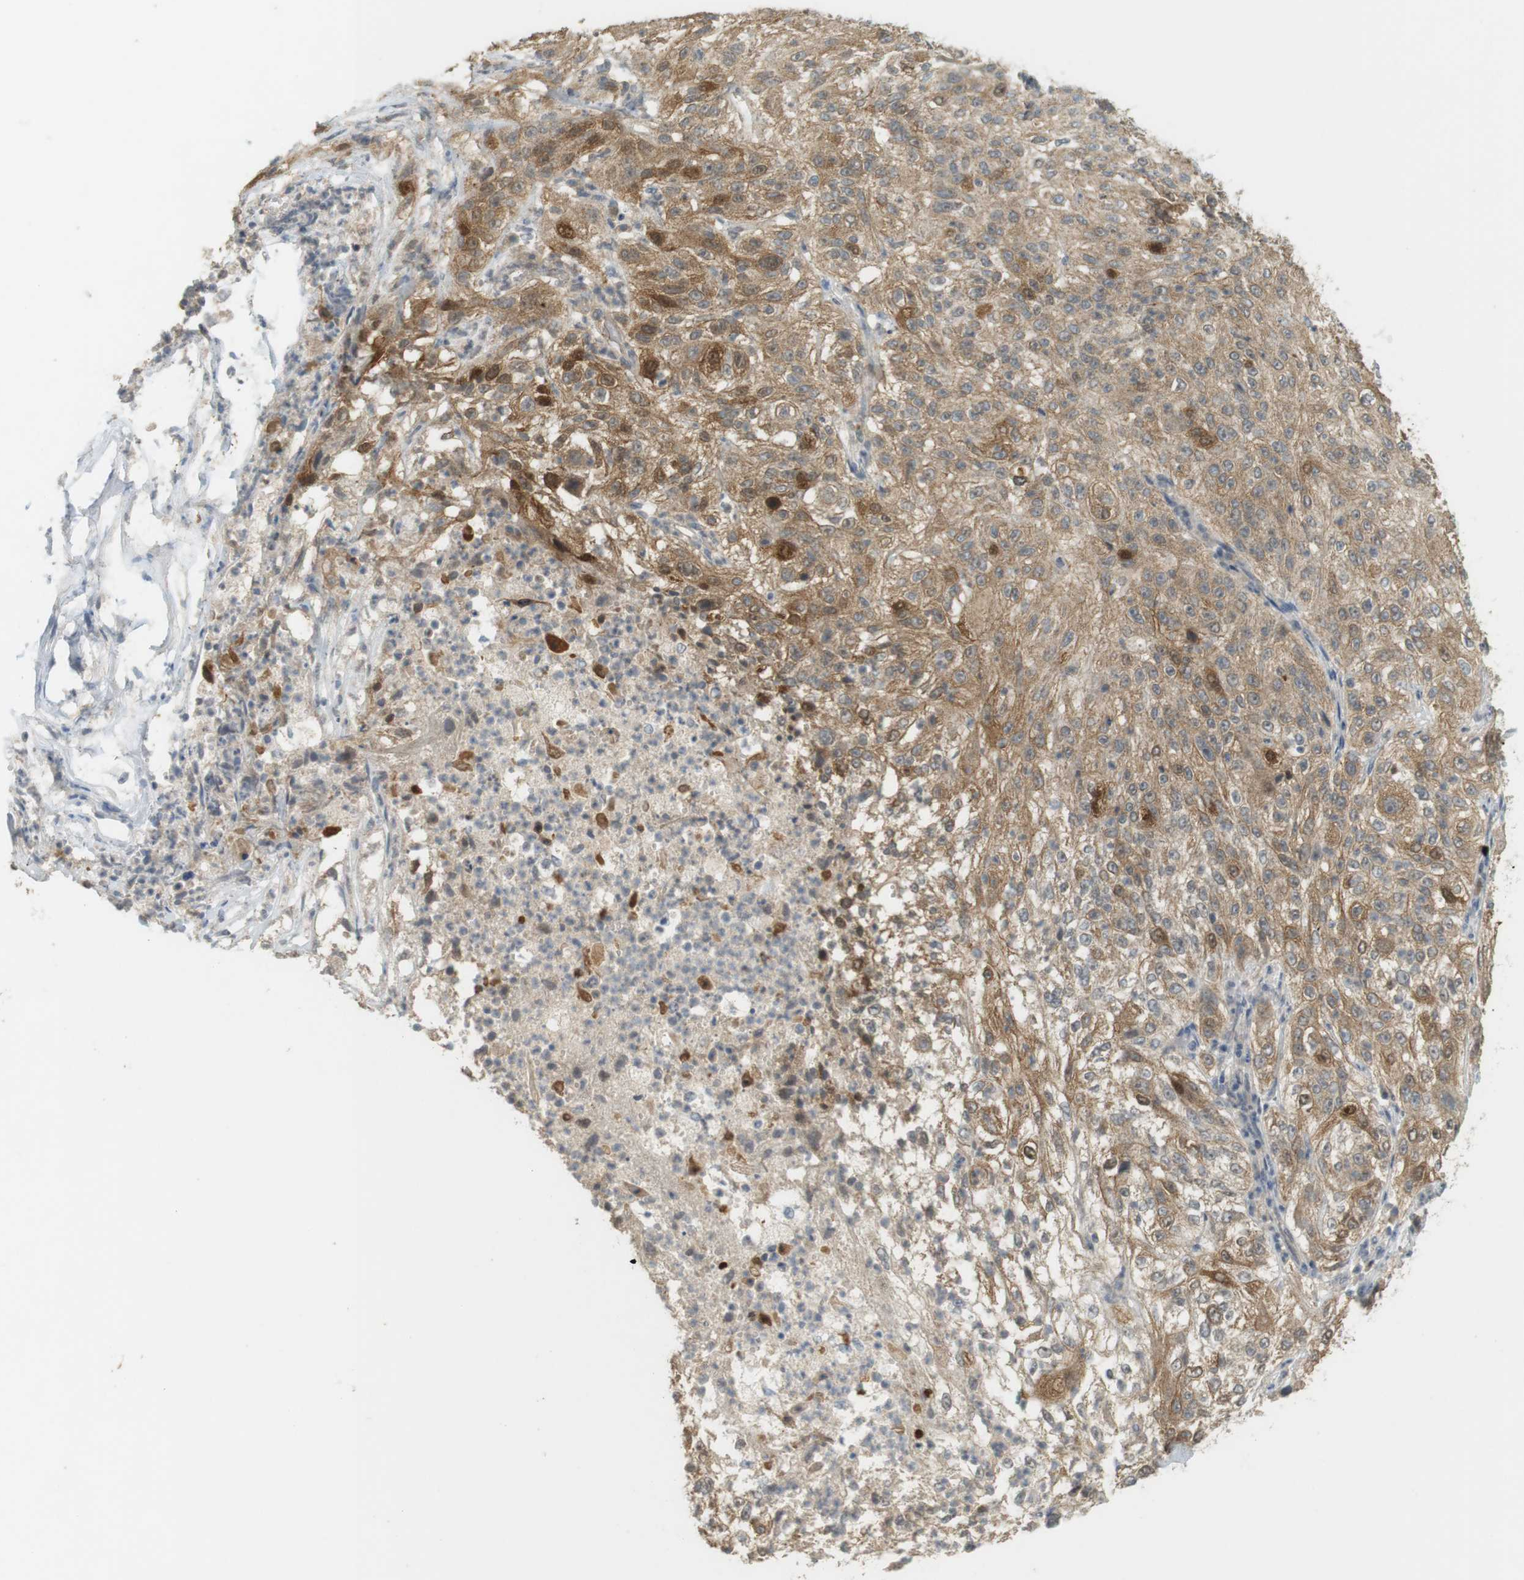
{"staining": {"intensity": "strong", "quantity": "<25%", "location": "cytoplasmic/membranous,nuclear"}, "tissue": "lung cancer", "cell_type": "Tumor cells", "image_type": "cancer", "snomed": [{"axis": "morphology", "description": "Inflammation, NOS"}, {"axis": "morphology", "description": "Squamous cell carcinoma, NOS"}, {"axis": "topography", "description": "Lymph node"}, {"axis": "topography", "description": "Soft tissue"}, {"axis": "topography", "description": "Lung"}], "caption": "An image of human lung cancer (squamous cell carcinoma) stained for a protein reveals strong cytoplasmic/membranous and nuclear brown staining in tumor cells. The protein of interest is shown in brown color, while the nuclei are stained blue.", "gene": "TTK", "patient": {"sex": "male", "age": 66}}